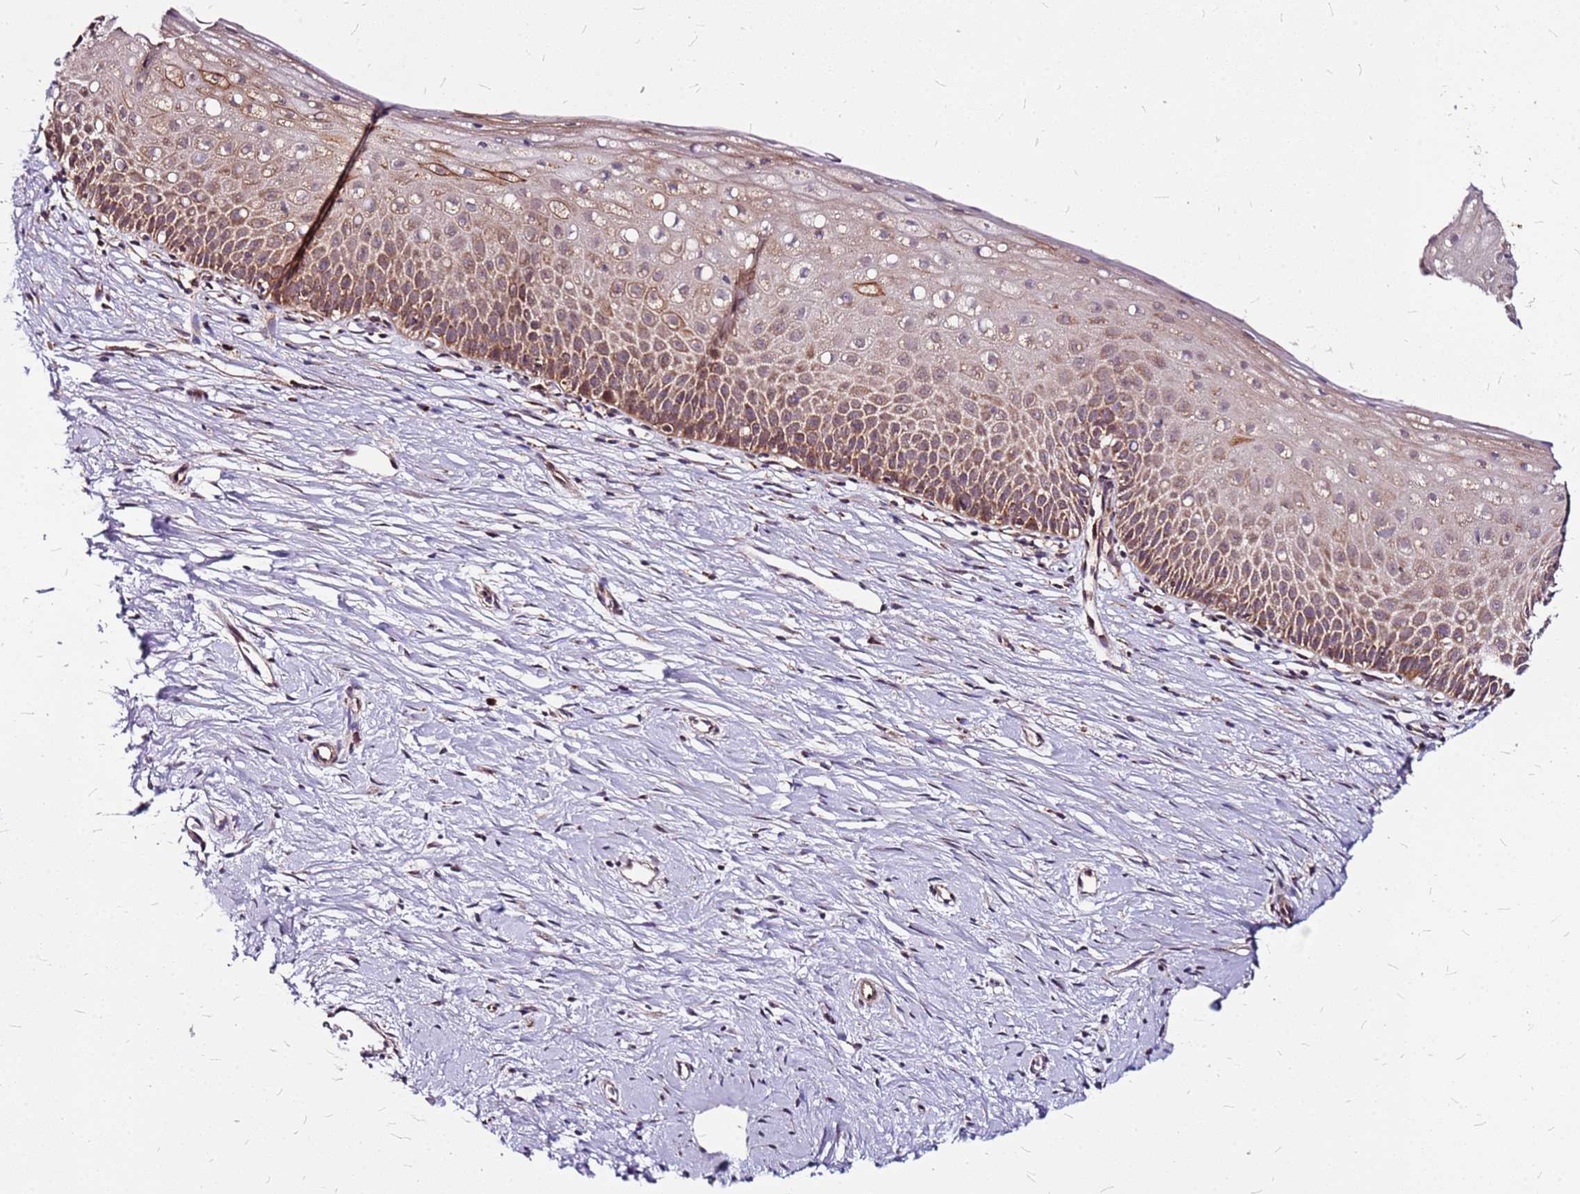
{"staining": {"intensity": "moderate", "quantity": "25%-75%", "location": "cytoplasmic/membranous"}, "tissue": "cervix", "cell_type": "Glandular cells", "image_type": "normal", "snomed": [{"axis": "morphology", "description": "Normal tissue, NOS"}, {"axis": "topography", "description": "Cervix"}], "caption": "DAB immunohistochemical staining of unremarkable cervix exhibits moderate cytoplasmic/membranous protein expression in approximately 25%-75% of glandular cells.", "gene": "OR51T1", "patient": {"sex": "female", "age": 57}}